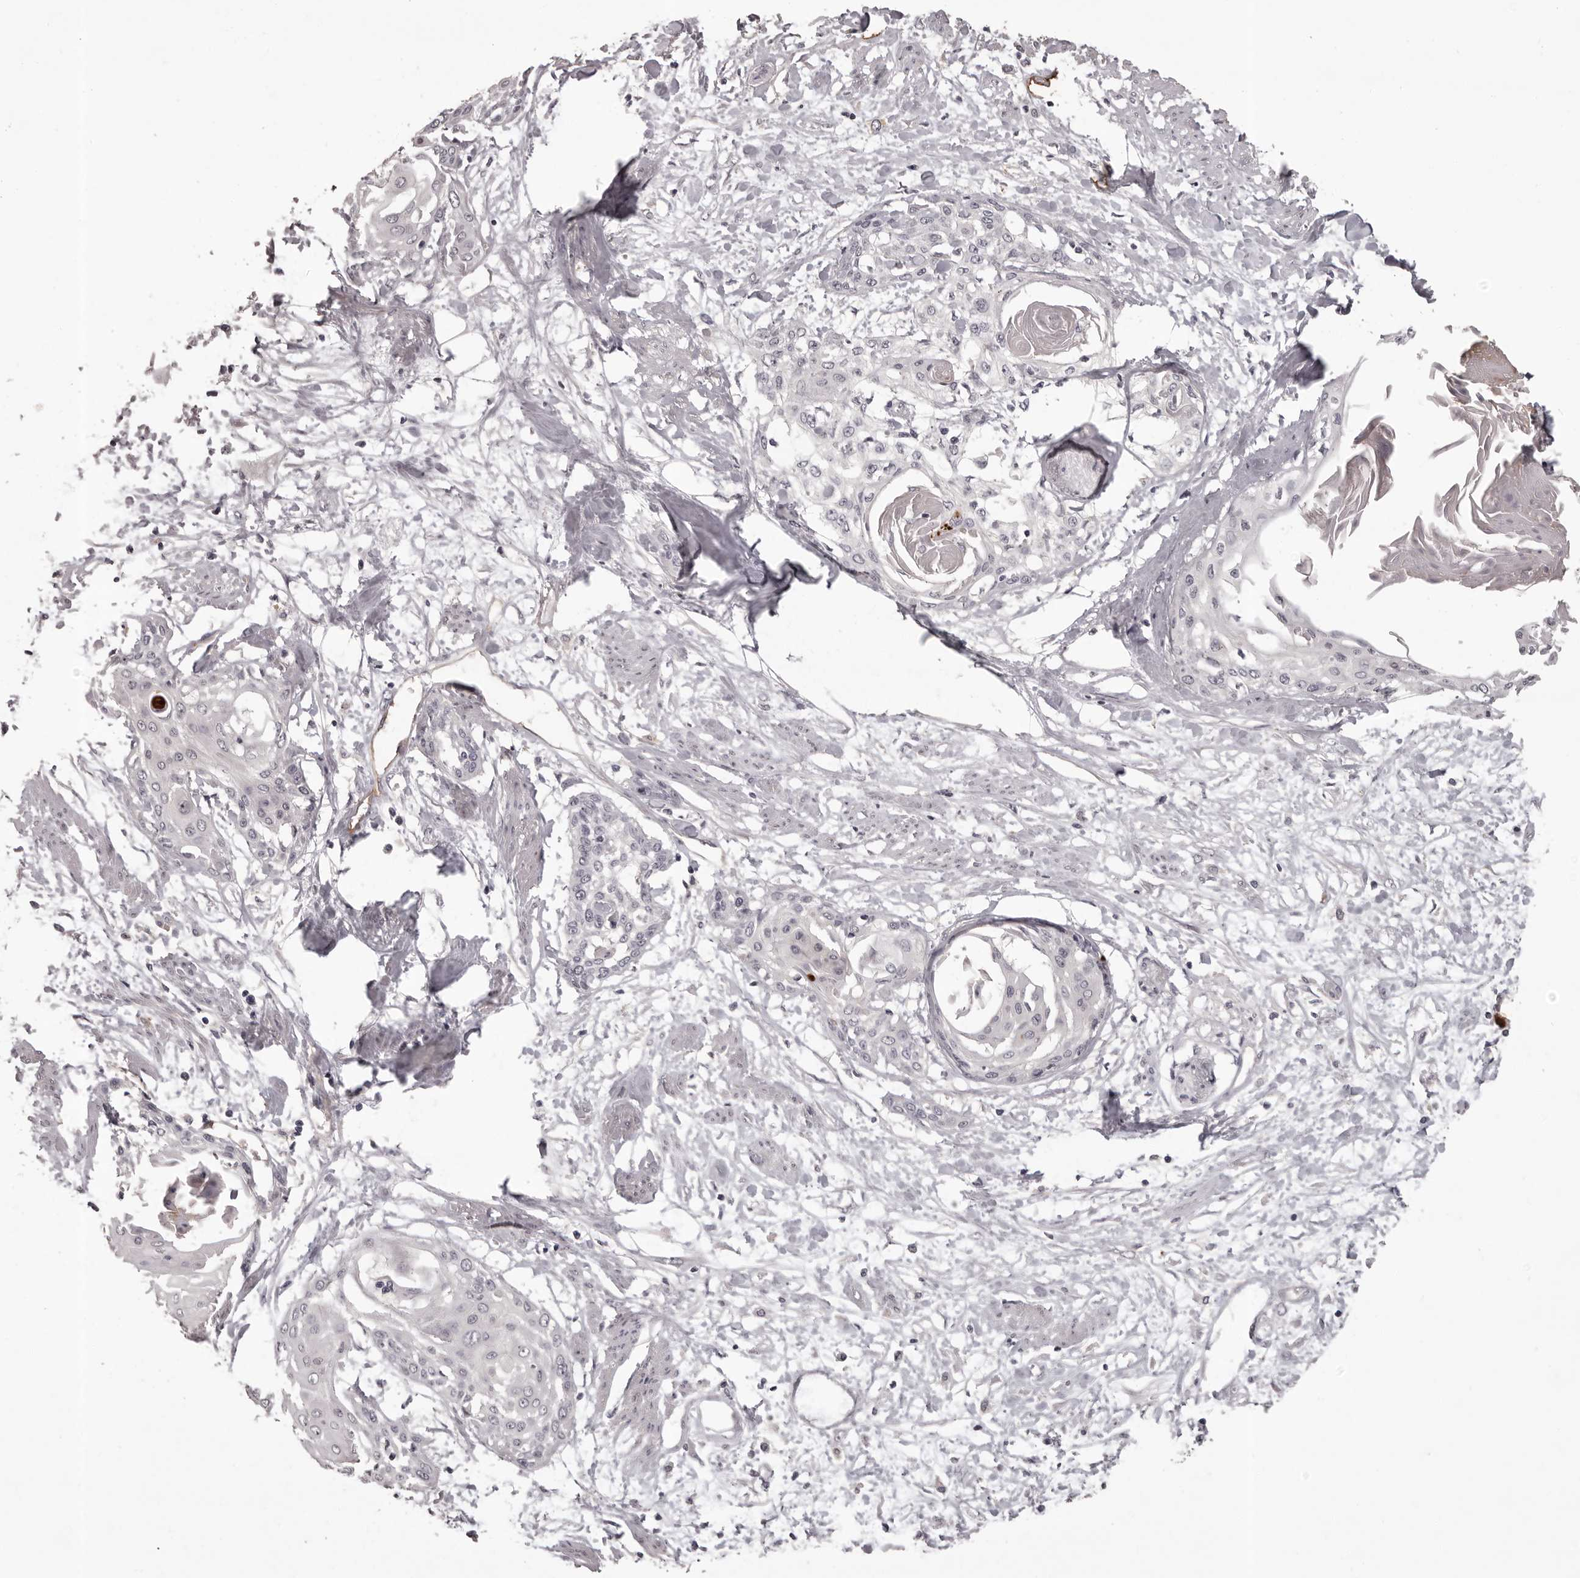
{"staining": {"intensity": "negative", "quantity": "none", "location": "none"}, "tissue": "cervical cancer", "cell_type": "Tumor cells", "image_type": "cancer", "snomed": [{"axis": "morphology", "description": "Squamous cell carcinoma, NOS"}, {"axis": "topography", "description": "Cervix"}], "caption": "Tumor cells show no significant staining in squamous cell carcinoma (cervical).", "gene": "GPR78", "patient": {"sex": "female", "age": 57}}